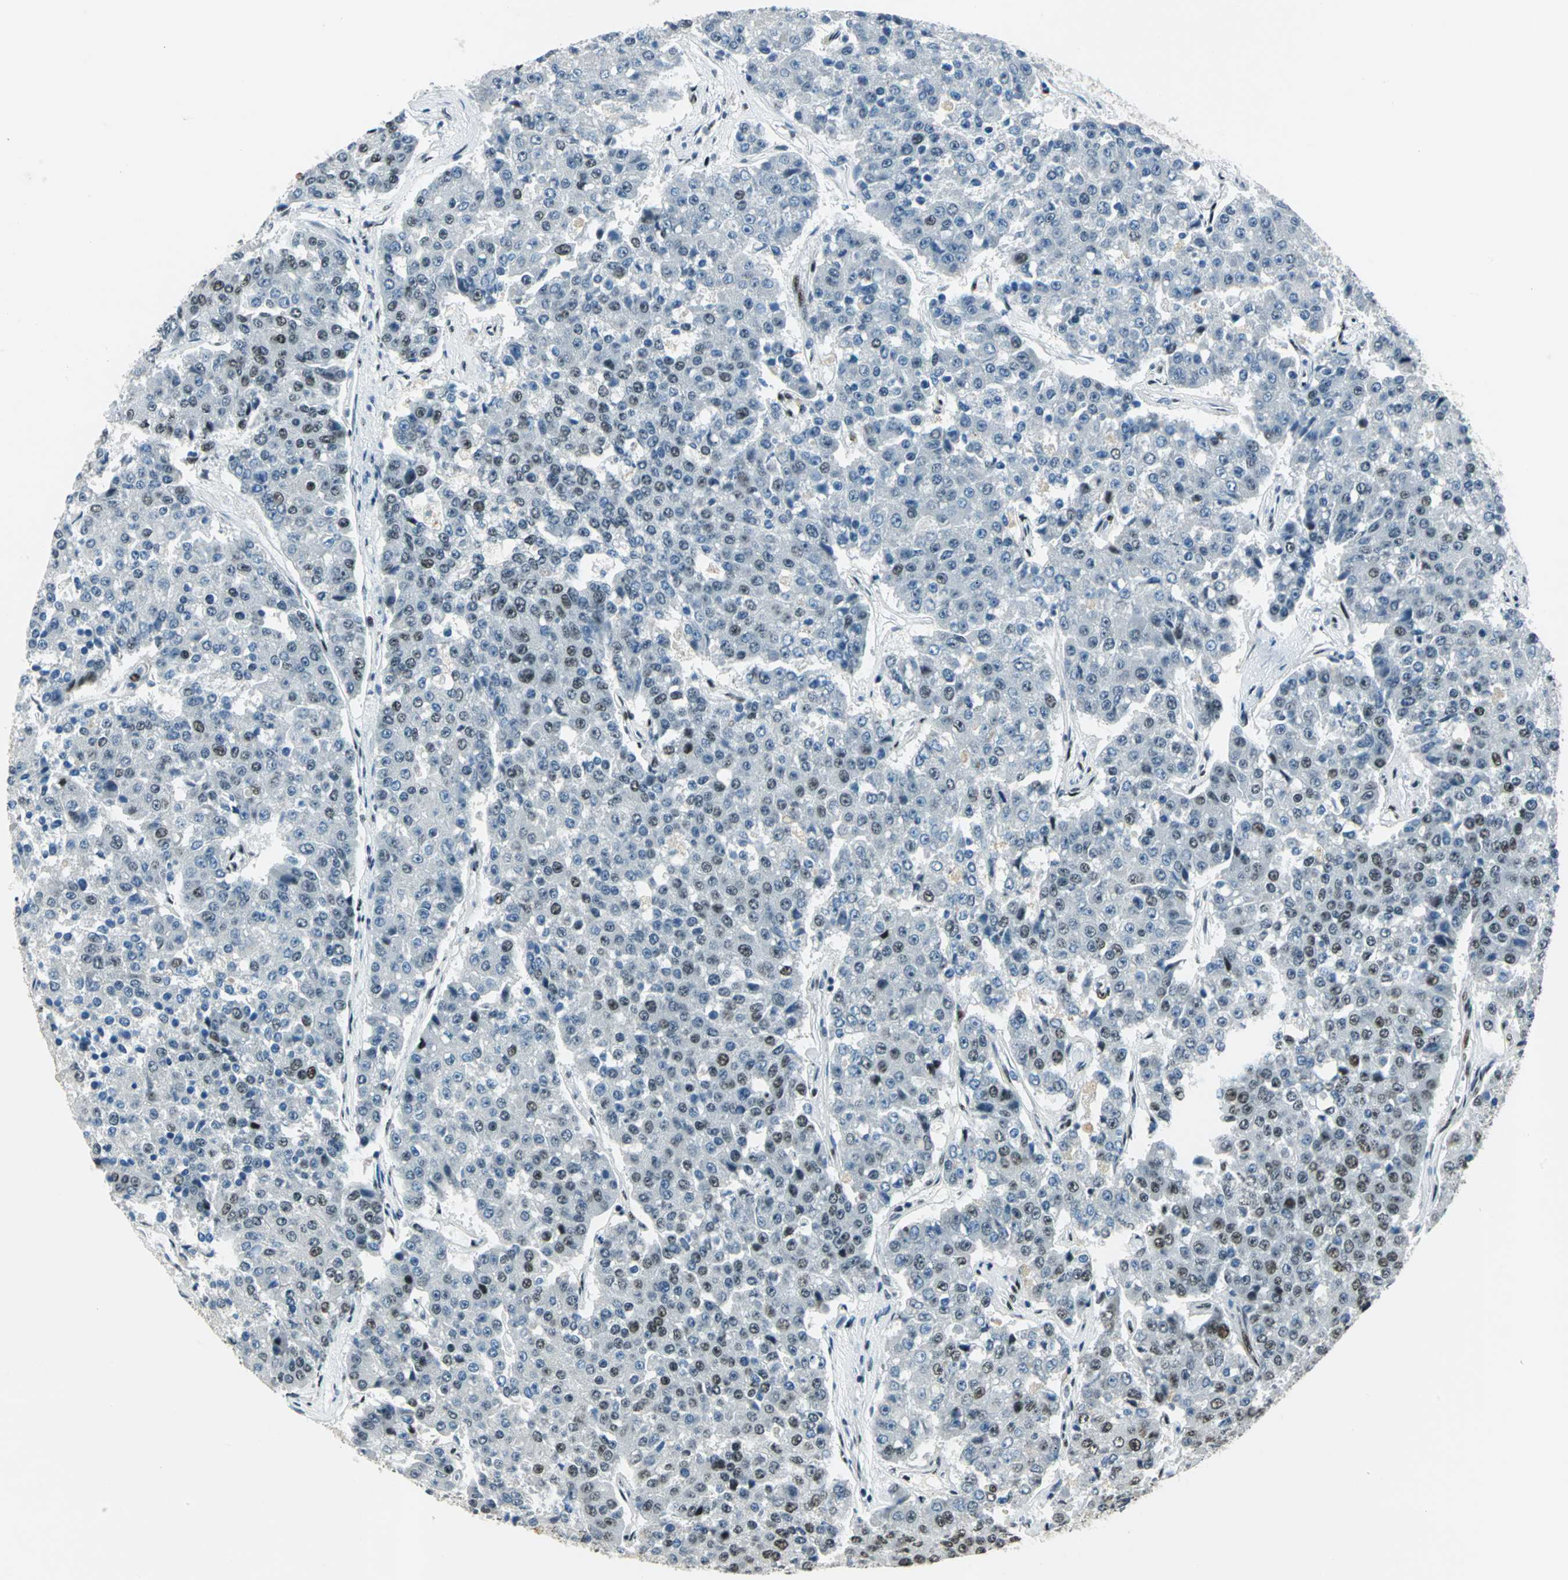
{"staining": {"intensity": "moderate", "quantity": "<25%", "location": "nuclear"}, "tissue": "pancreatic cancer", "cell_type": "Tumor cells", "image_type": "cancer", "snomed": [{"axis": "morphology", "description": "Adenocarcinoma, NOS"}, {"axis": "topography", "description": "Pancreas"}], "caption": "Human pancreatic cancer stained with a brown dye exhibits moderate nuclear positive expression in about <25% of tumor cells.", "gene": "KAT6B", "patient": {"sex": "male", "age": 50}}